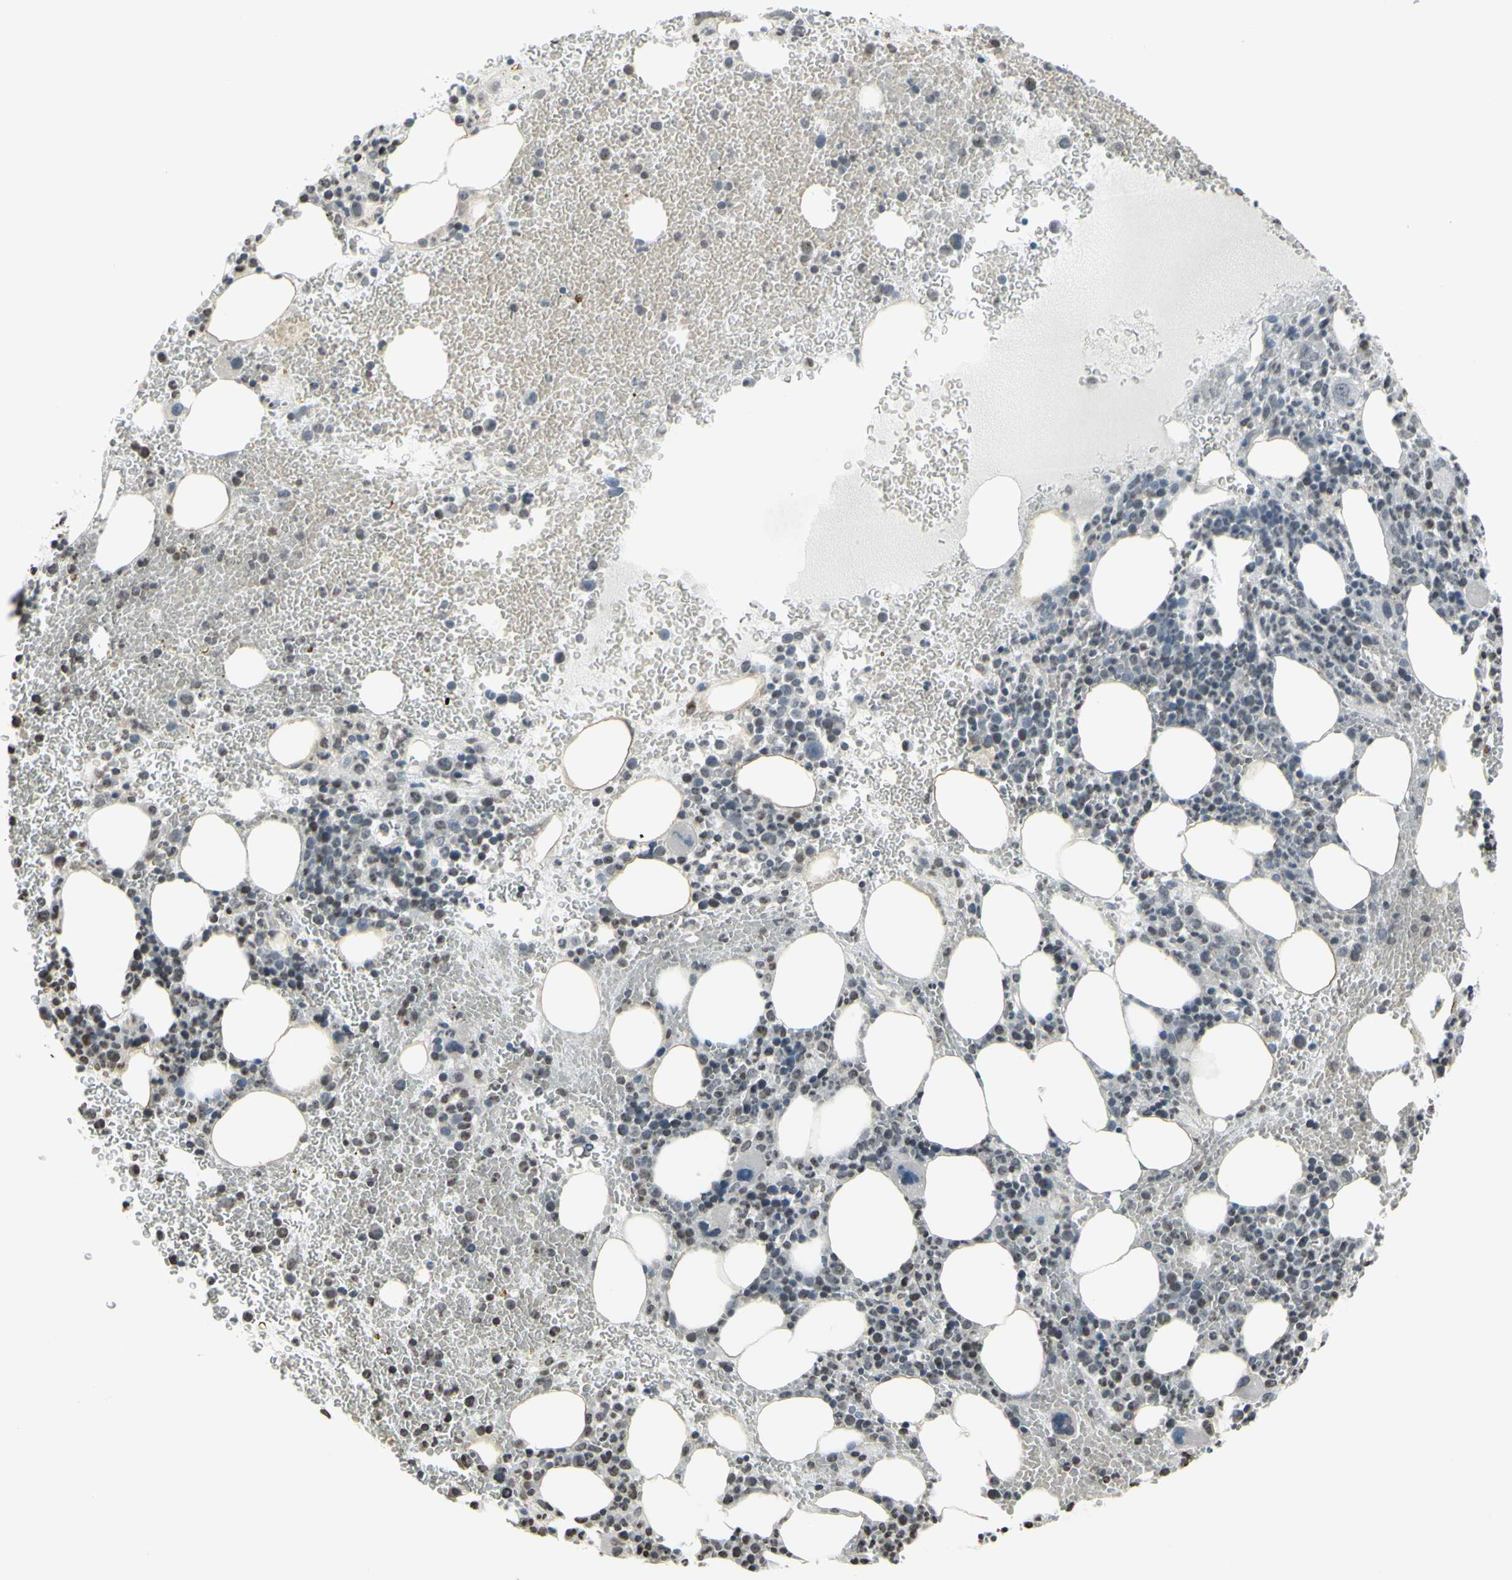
{"staining": {"intensity": "weak", "quantity": "<25%", "location": "nuclear"}, "tissue": "bone marrow", "cell_type": "Hematopoietic cells", "image_type": "normal", "snomed": [{"axis": "morphology", "description": "Normal tissue, NOS"}, {"axis": "morphology", "description": "Inflammation, NOS"}, {"axis": "topography", "description": "Bone marrow"}], "caption": "Immunohistochemistry of normal human bone marrow displays no positivity in hematopoietic cells.", "gene": "CD79B", "patient": {"sex": "female", "age": 54}}